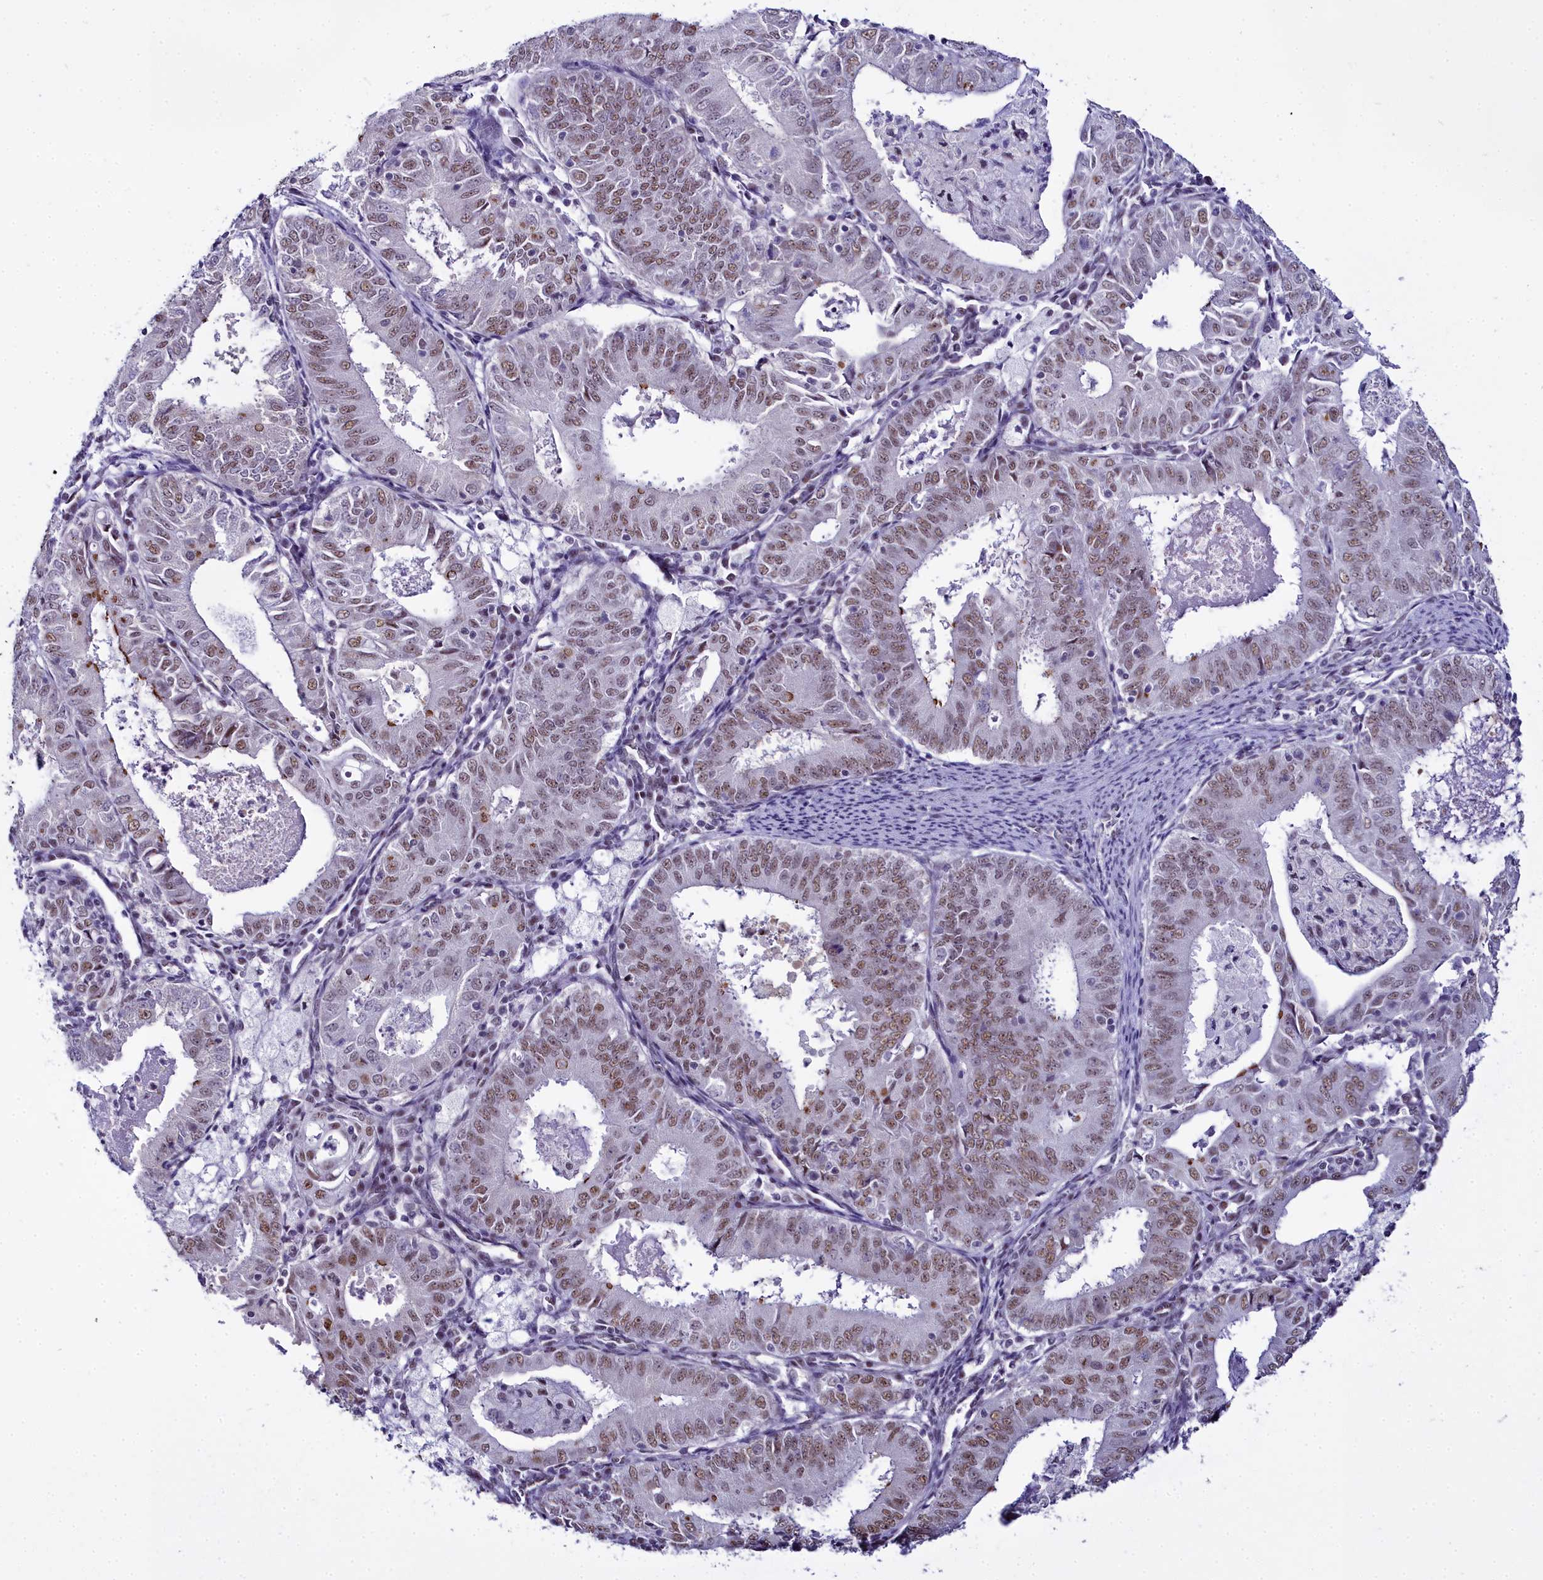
{"staining": {"intensity": "moderate", "quantity": "25%-75%", "location": "nuclear"}, "tissue": "endometrial cancer", "cell_type": "Tumor cells", "image_type": "cancer", "snomed": [{"axis": "morphology", "description": "Adenocarcinoma, NOS"}, {"axis": "topography", "description": "Endometrium"}], "caption": "Protein expression analysis of endometrial cancer shows moderate nuclear positivity in approximately 25%-75% of tumor cells.", "gene": "RBM12", "patient": {"sex": "female", "age": 57}}